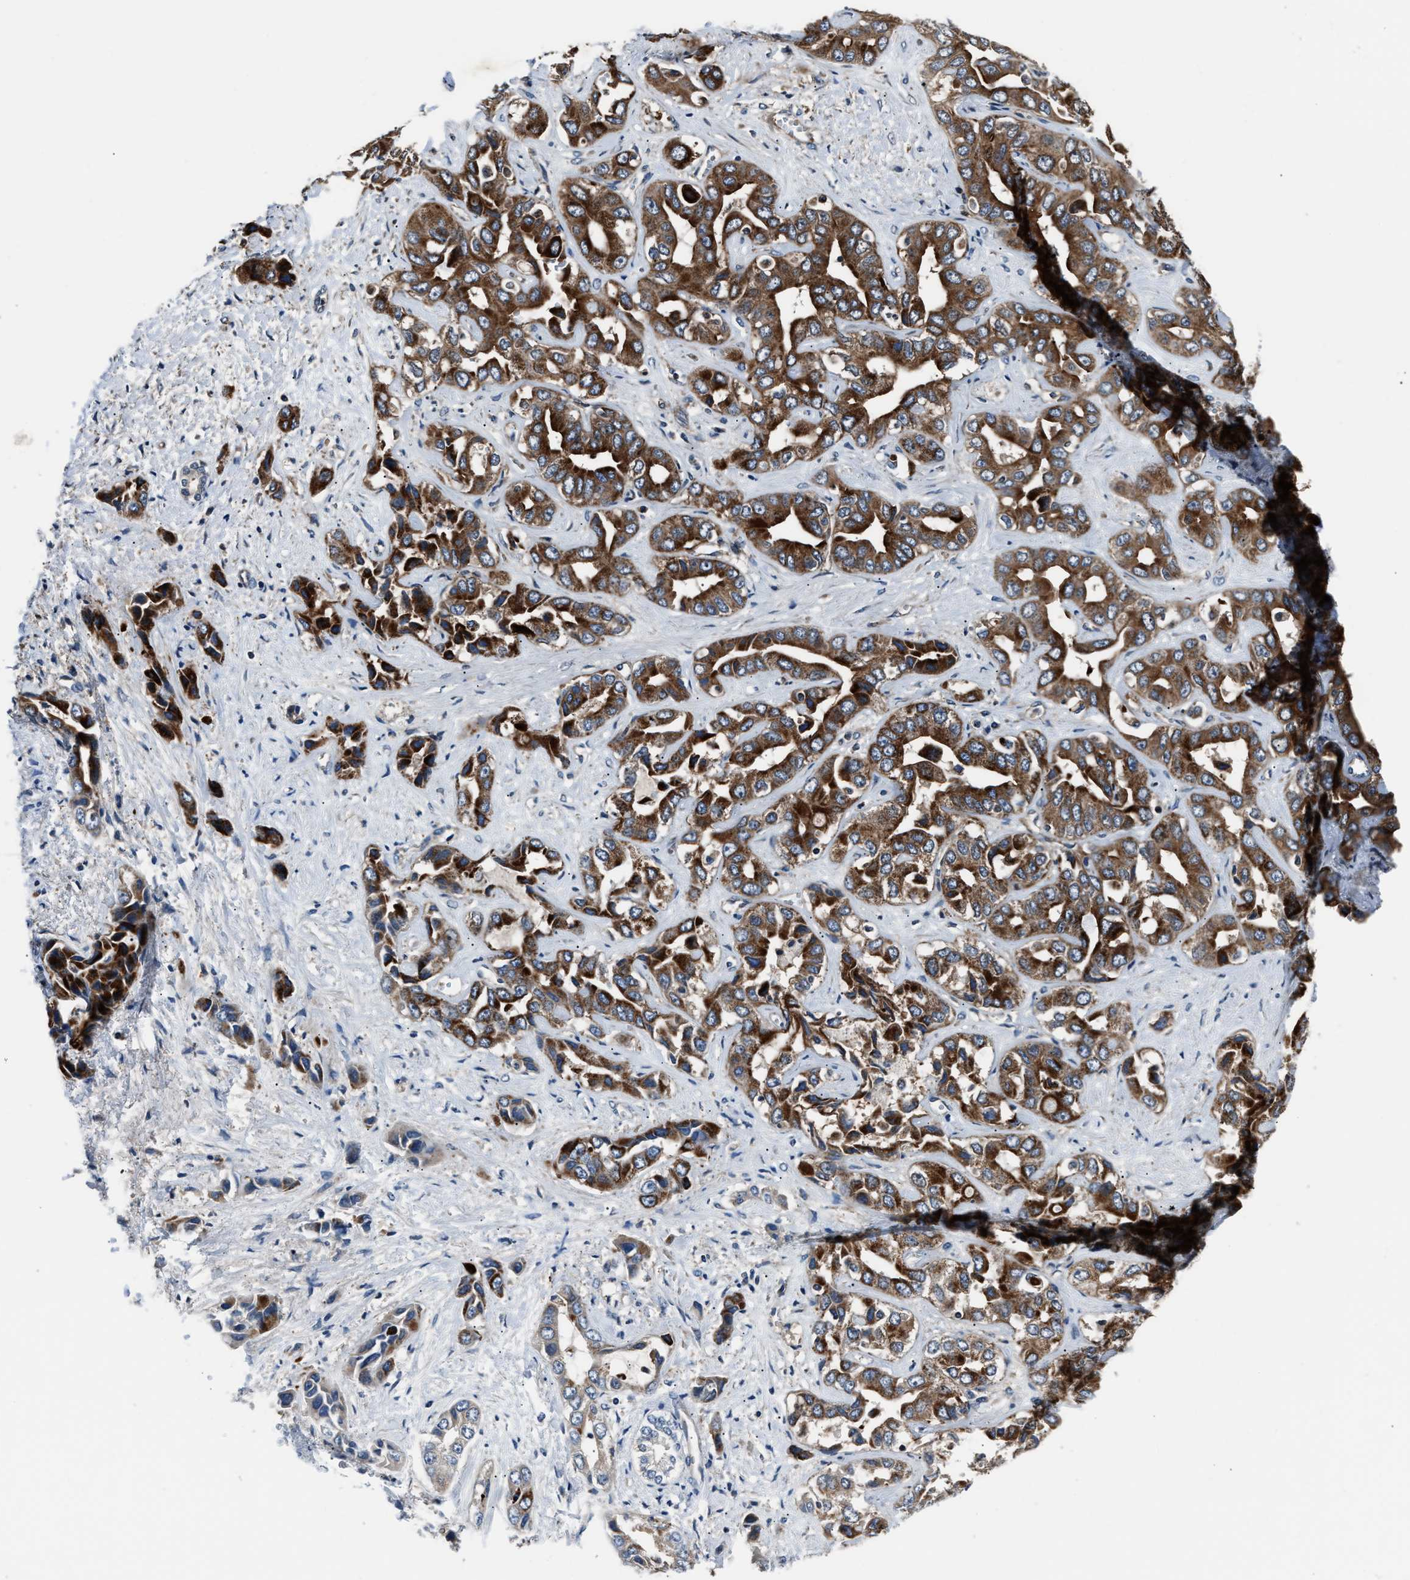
{"staining": {"intensity": "strong", "quantity": ">75%", "location": "cytoplasmic/membranous"}, "tissue": "liver cancer", "cell_type": "Tumor cells", "image_type": "cancer", "snomed": [{"axis": "morphology", "description": "Cholangiocarcinoma"}, {"axis": "topography", "description": "Liver"}], "caption": "Immunohistochemistry (IHC) micrograph of cholangiocarcinoma (liver) stained for a protein (brown), which exhibits high levels of strong cytoplasmic/membranous staining in approximately >75% of tumor cells.", "gene": "GGCT", "patient": {"sex": "female", "age": 52}}